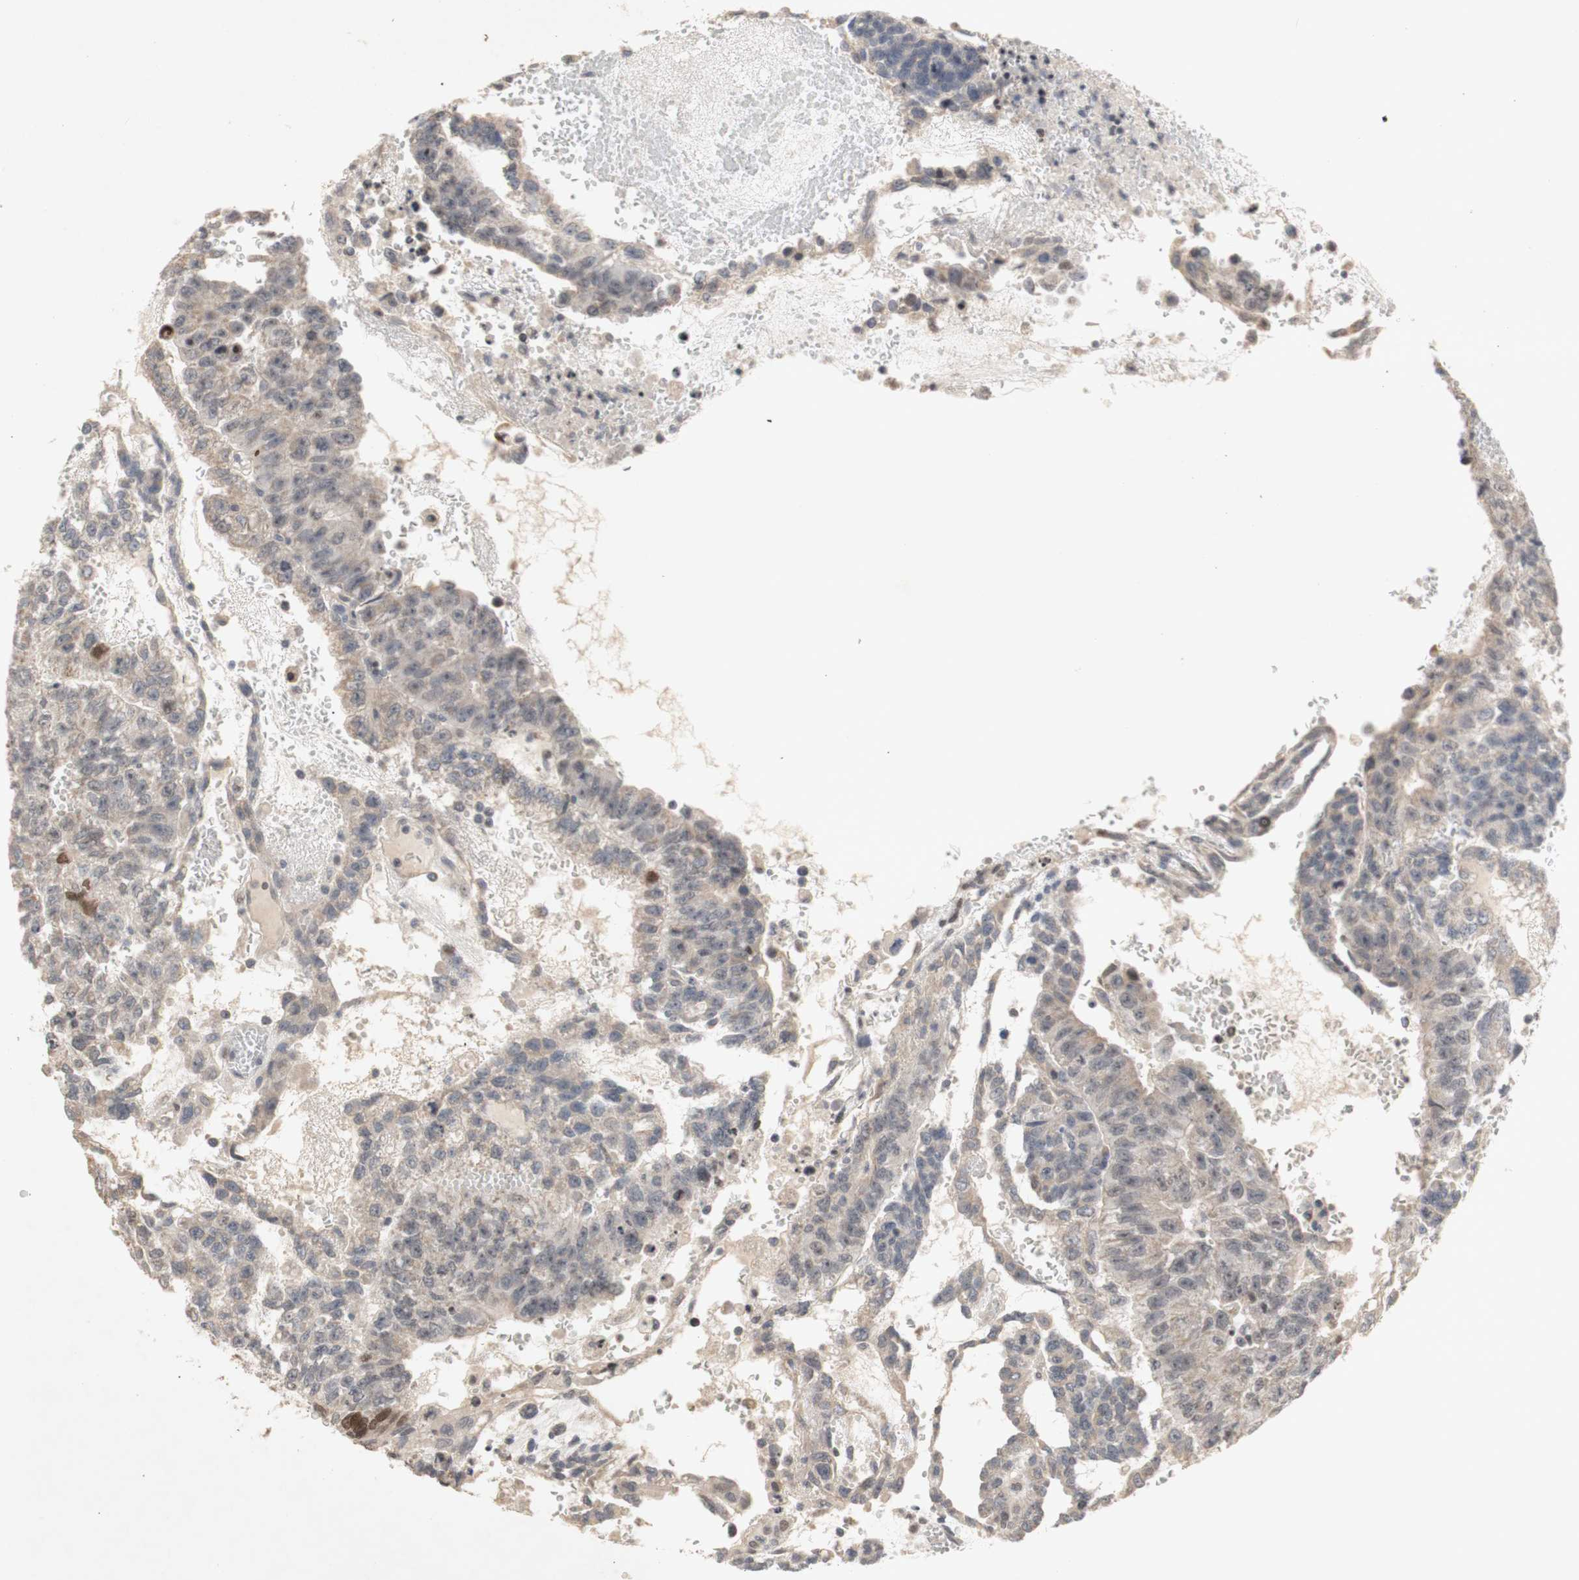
{"staining": {"intensity": "weak", "quantity": ">75%", "location": "cytoplasmic/membranous"}, "tissue": "testis cancer", "cell_type": "Tumor cells", "image_type": "cancer", "snomed": [{"axis": "morphology", "description": "Seminoma, NOS"}, {"axis": "morphology", "description": "Carcinoma, Embryonal, NOS"}, {"axis": "topography", "description": "Testis"}], "caption": "The immunohistochemical stain shows weak cytoplasmic/membranous expression in tumor cells of seminoma (testis) tissue.", "gene": "FOSB", "patient": {"sex": "male", "age": 52}}